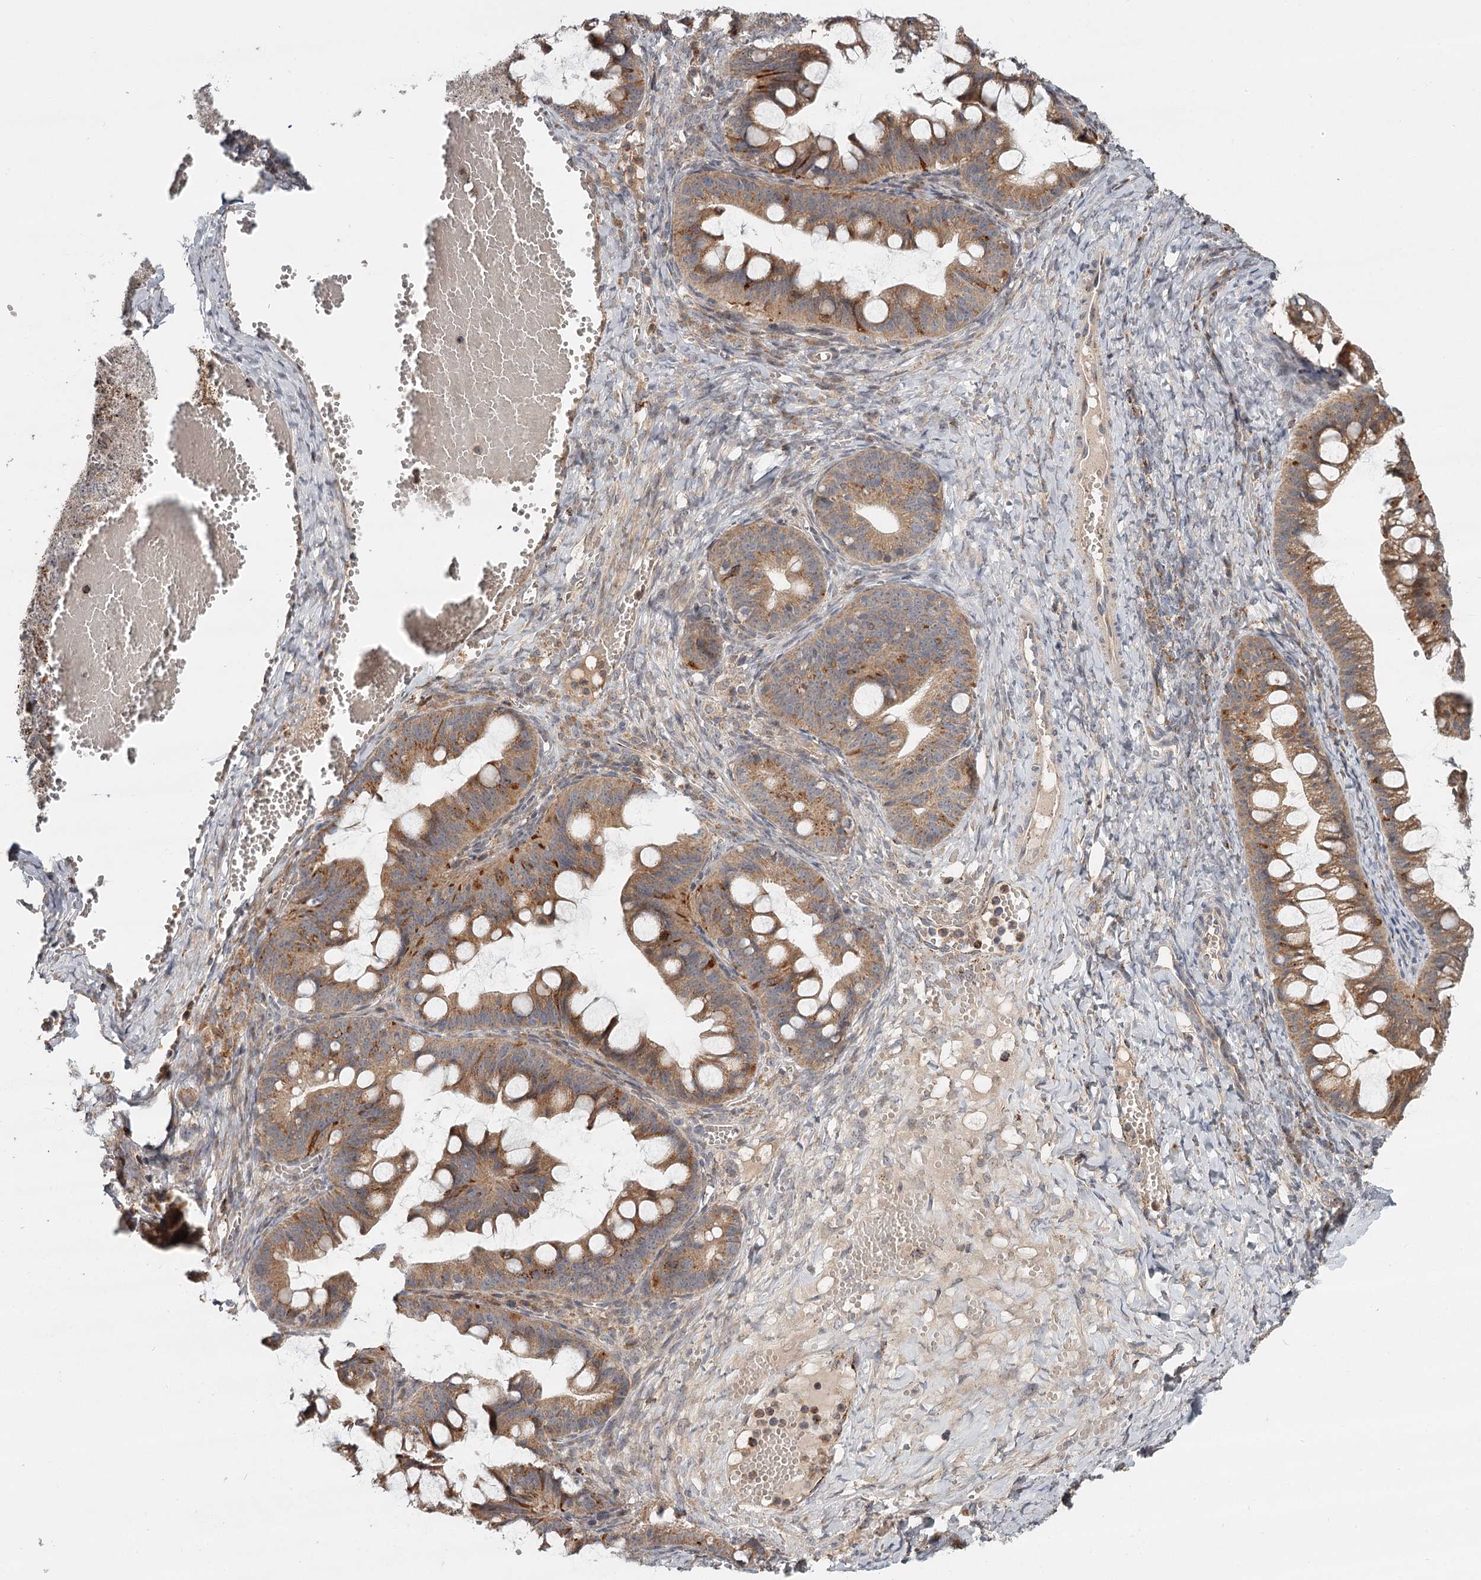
{"staining": {"intensity": "moderate", "quantity": ">75%", "location": "cytoplasmic/membranous"}, "tissue": "ovarian cancer", "cell_type": "Tumor cells", "image_type": "cancer", "snomed": [{"axis": "morphology", "description": "Cystadenocarcinoma, mucinous, NOS"}, {"axis": "topography", "description": "Ovary"}], "caption": "Ovarian cancer (mucinous cystadenocarcinoma) stained with a brown dye displays moderate cytoplasmic/membranous positive expression in approximately >75% of tumor cells.", "gene": "CDC123", "patient": {"sex": "female", "age": 73}}